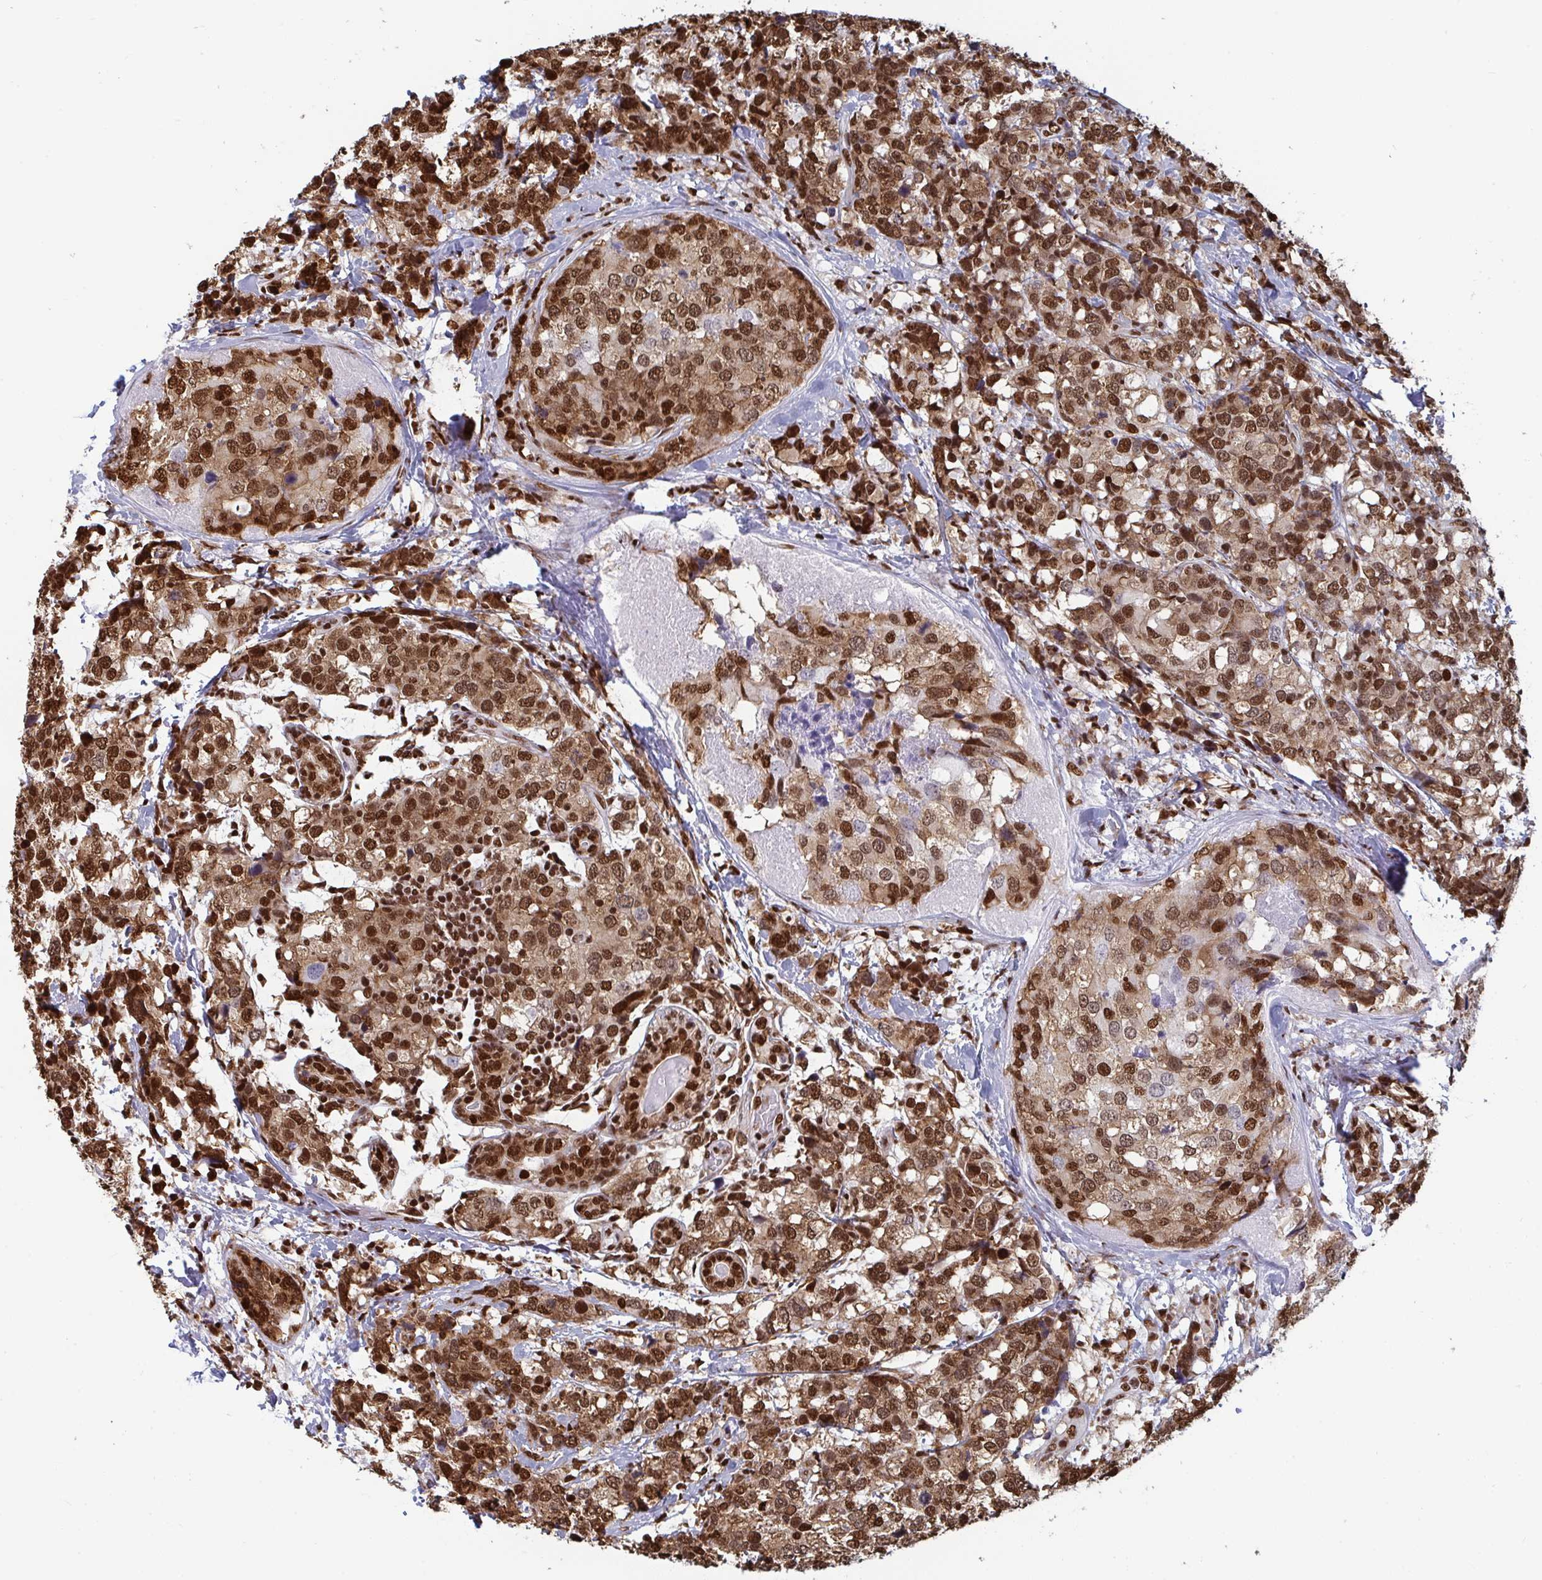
{"staining": {"intensity": "strong", "quantity": ">75%", "location": "nuclear"}, "tissue": "breast cancer", "cell_type": "Tumor cells", "image_type": "cancer", "snomed": [{"axis": "morphology", "description": "Lobular carcinoma"}, {"axis": "topography", "description": "Breast"}], "caption": "High-power microscopy captured an IHC photomicrograph of breast cancer (lobular carcinoma), revealing strong nuclear staining in approximately >75% of tumor cells. Using DAB (3,3'-diaminobenzidine) (brown) and hematoxylin (blue) stains, captured at high magnification using brightfield microscopy.", "gene": "GAR1", "patient": {"sex": "female", "age": 59}}